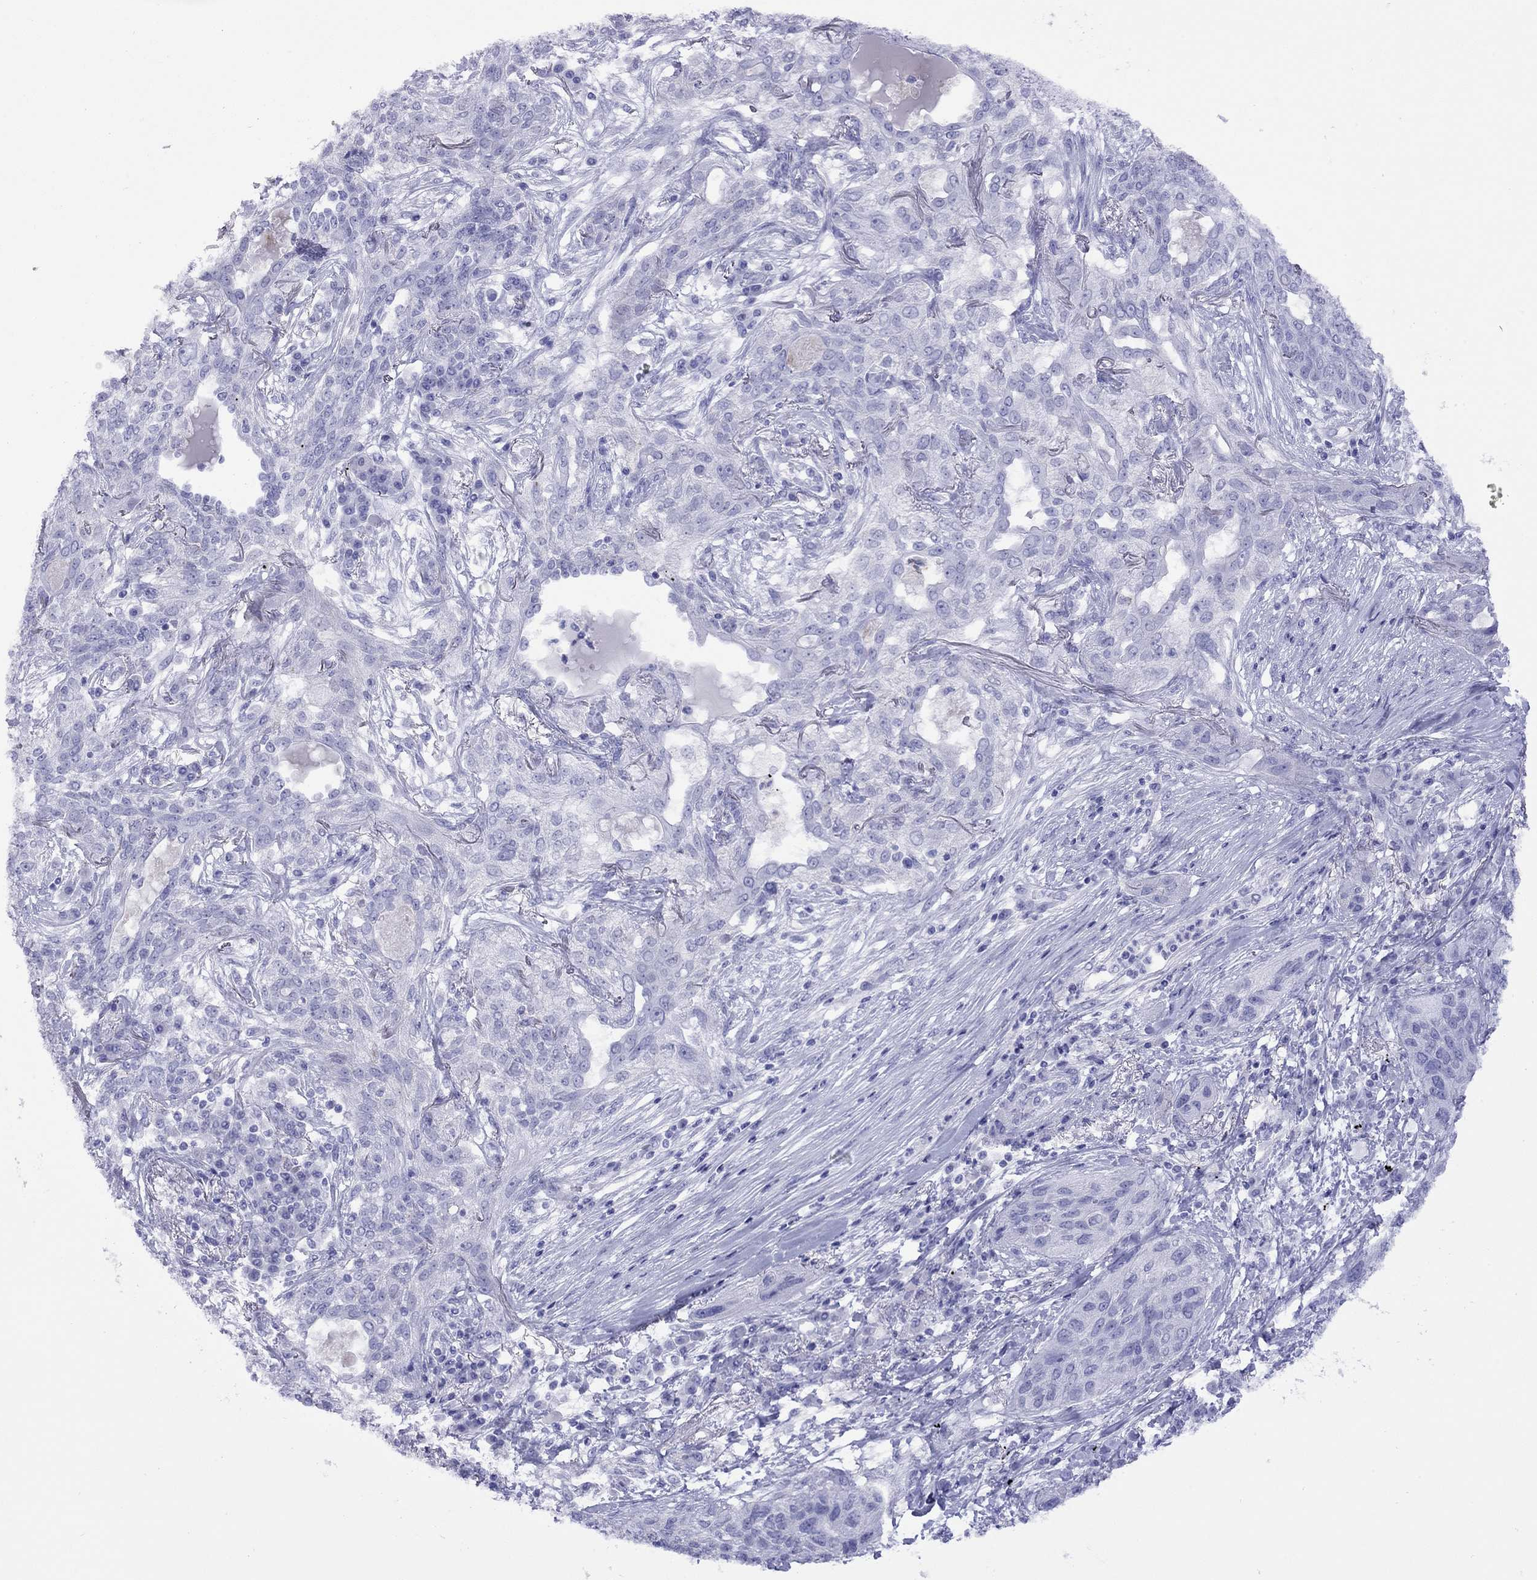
{"staining": {"intensity": "negative", "quantity": "none", "location": "none"}, "tissue": "lung cancer", "cell_type": "Tumor cells", "image_type": "cancer", "snomed": [{"axis": "morphology", "description": "Squamous cell carcinoma, NOS"}, {"axis": "topography", "description": "Lung"}], "caption": "This is an IHC micrograph of lung cancer. There is no expression in tumor cells.", "gene": "SLC30A8", "patient": {"sex": "female", "age": 70}}